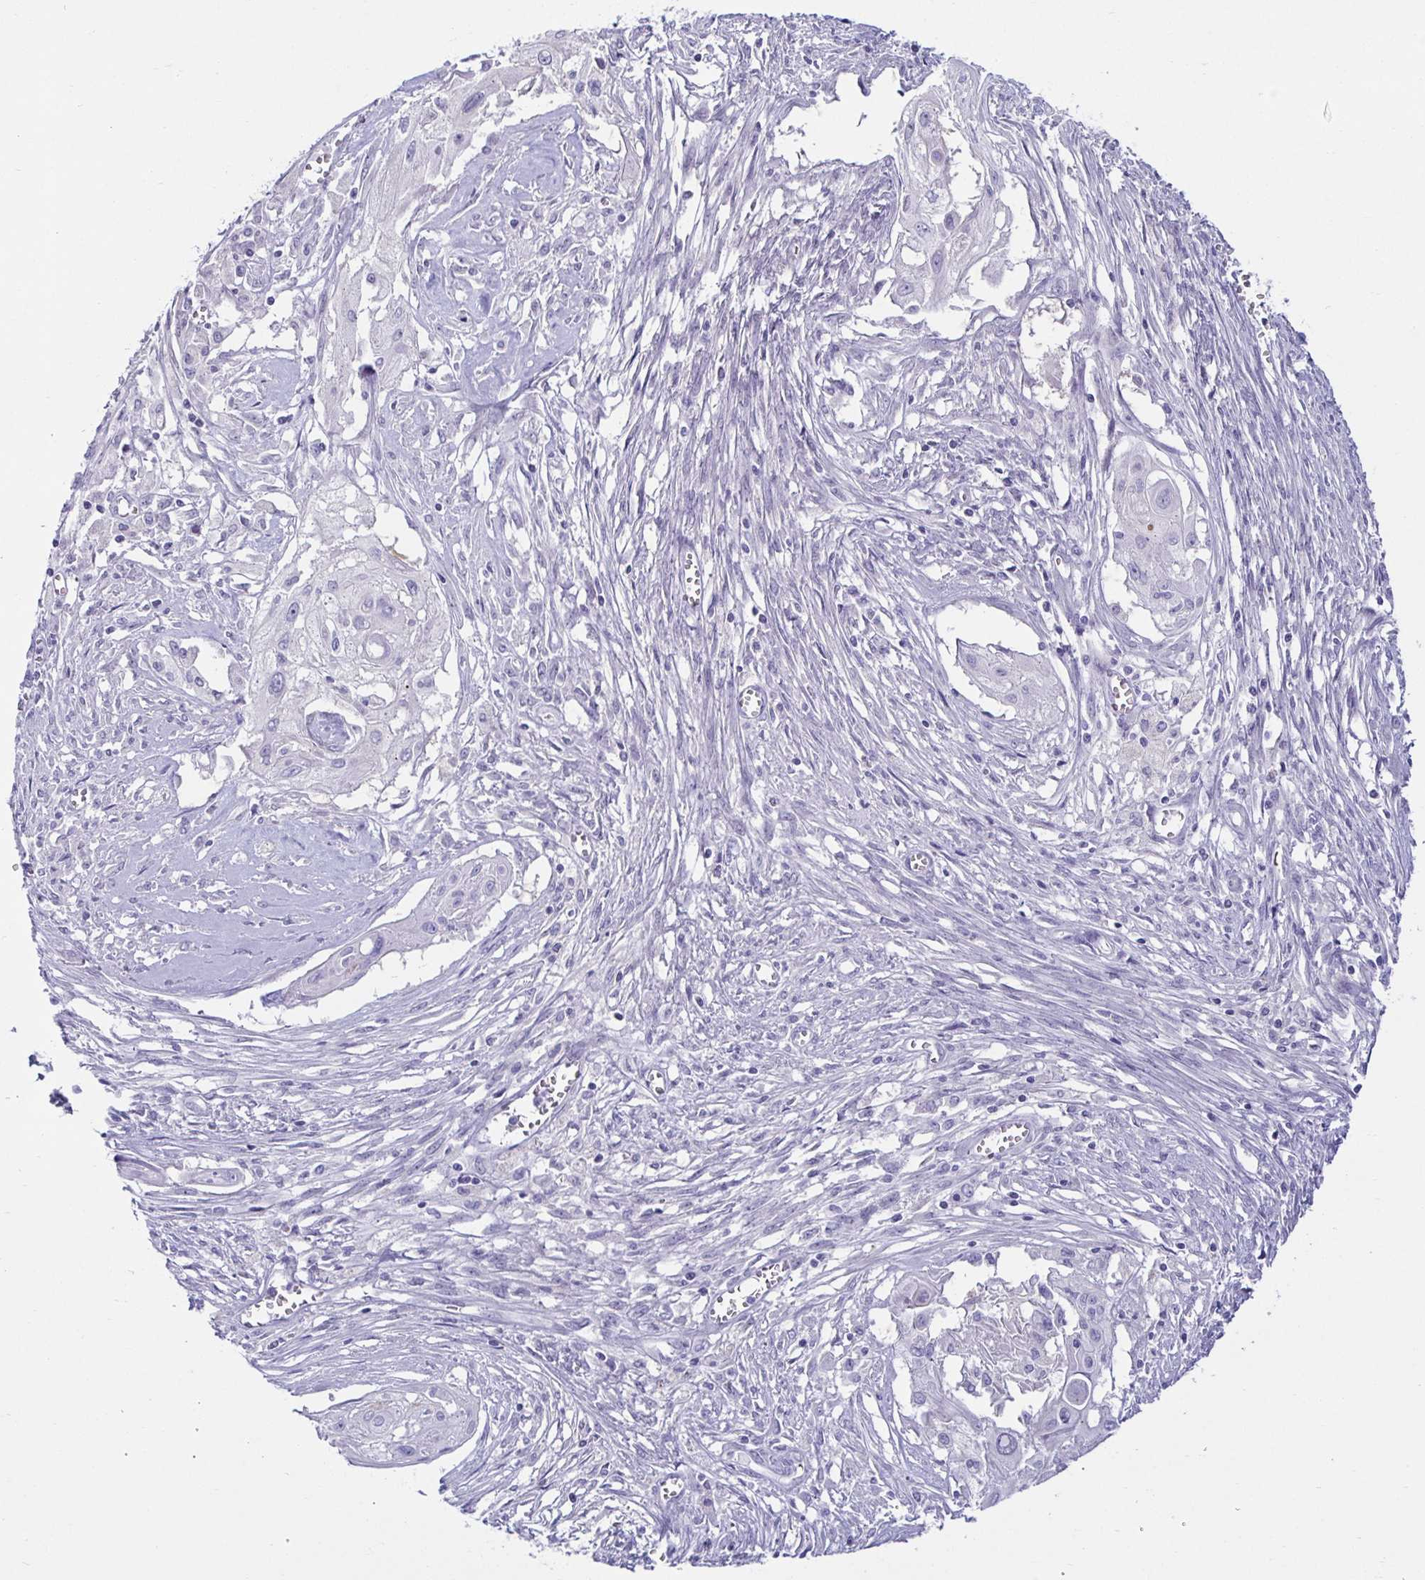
{"staining": {"intensity": "negative", "quantity": "none", "location": "none"}, "tissue": "cervical cancer", "cell_type": "Tumor cells", "image_type": "cancer", "snomed": [{"axis": "morphology", "description": "Squamous cell carcinoma, NOS"}, {"axis": "topography", "description": "Cervix"}], "caption": "There is no significant staining in tumor cells of cervical cancer (squamous cell carcinoma).", "gene": "MON2", "patient": {"sex": "female", "age": 49}}